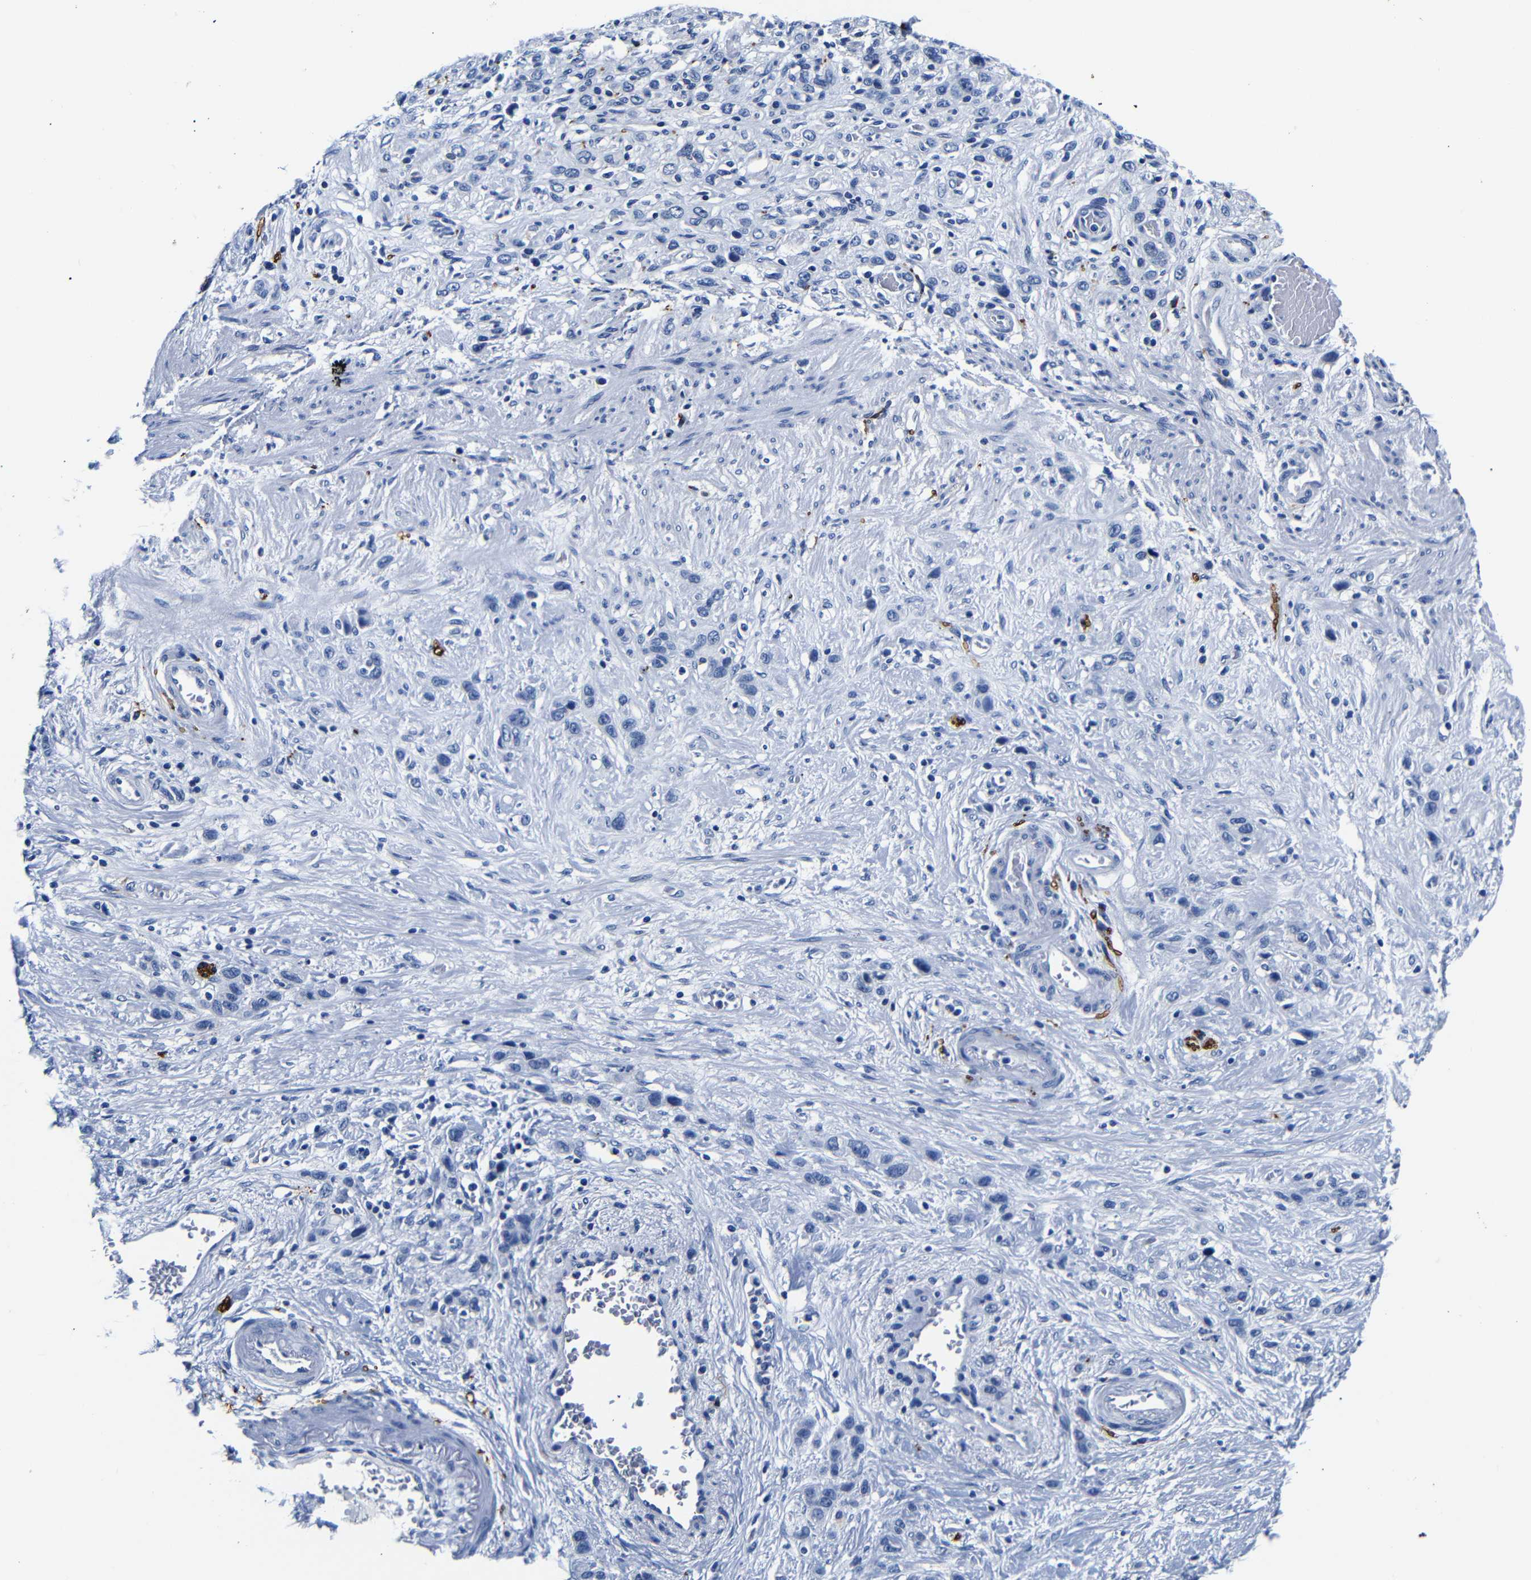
{"staining": {"intensity": "negative", "quantity": "none", "location": "none"}, "tissue": "stomach cancer", "cell_type": "Tumor cells", "image_type": "cancer", "snomed": [{"axis": "morphology", "description": "Adenocarcinoma, NOS"}, {"axis": "morphology", "description": "Adenocarcinoma, High grade"}, {"axis": "topography", "description": "Stomach, upper"}, {"axis": "topography", "description": "Stomach, lower"}], "caption": "A high-resolution image shows IHC staining of stomach adenocarcinoma, which shows no significant expression in tumor cells.", "gene": "GAP43", "patient": {"sex": "female", "age": 65}}